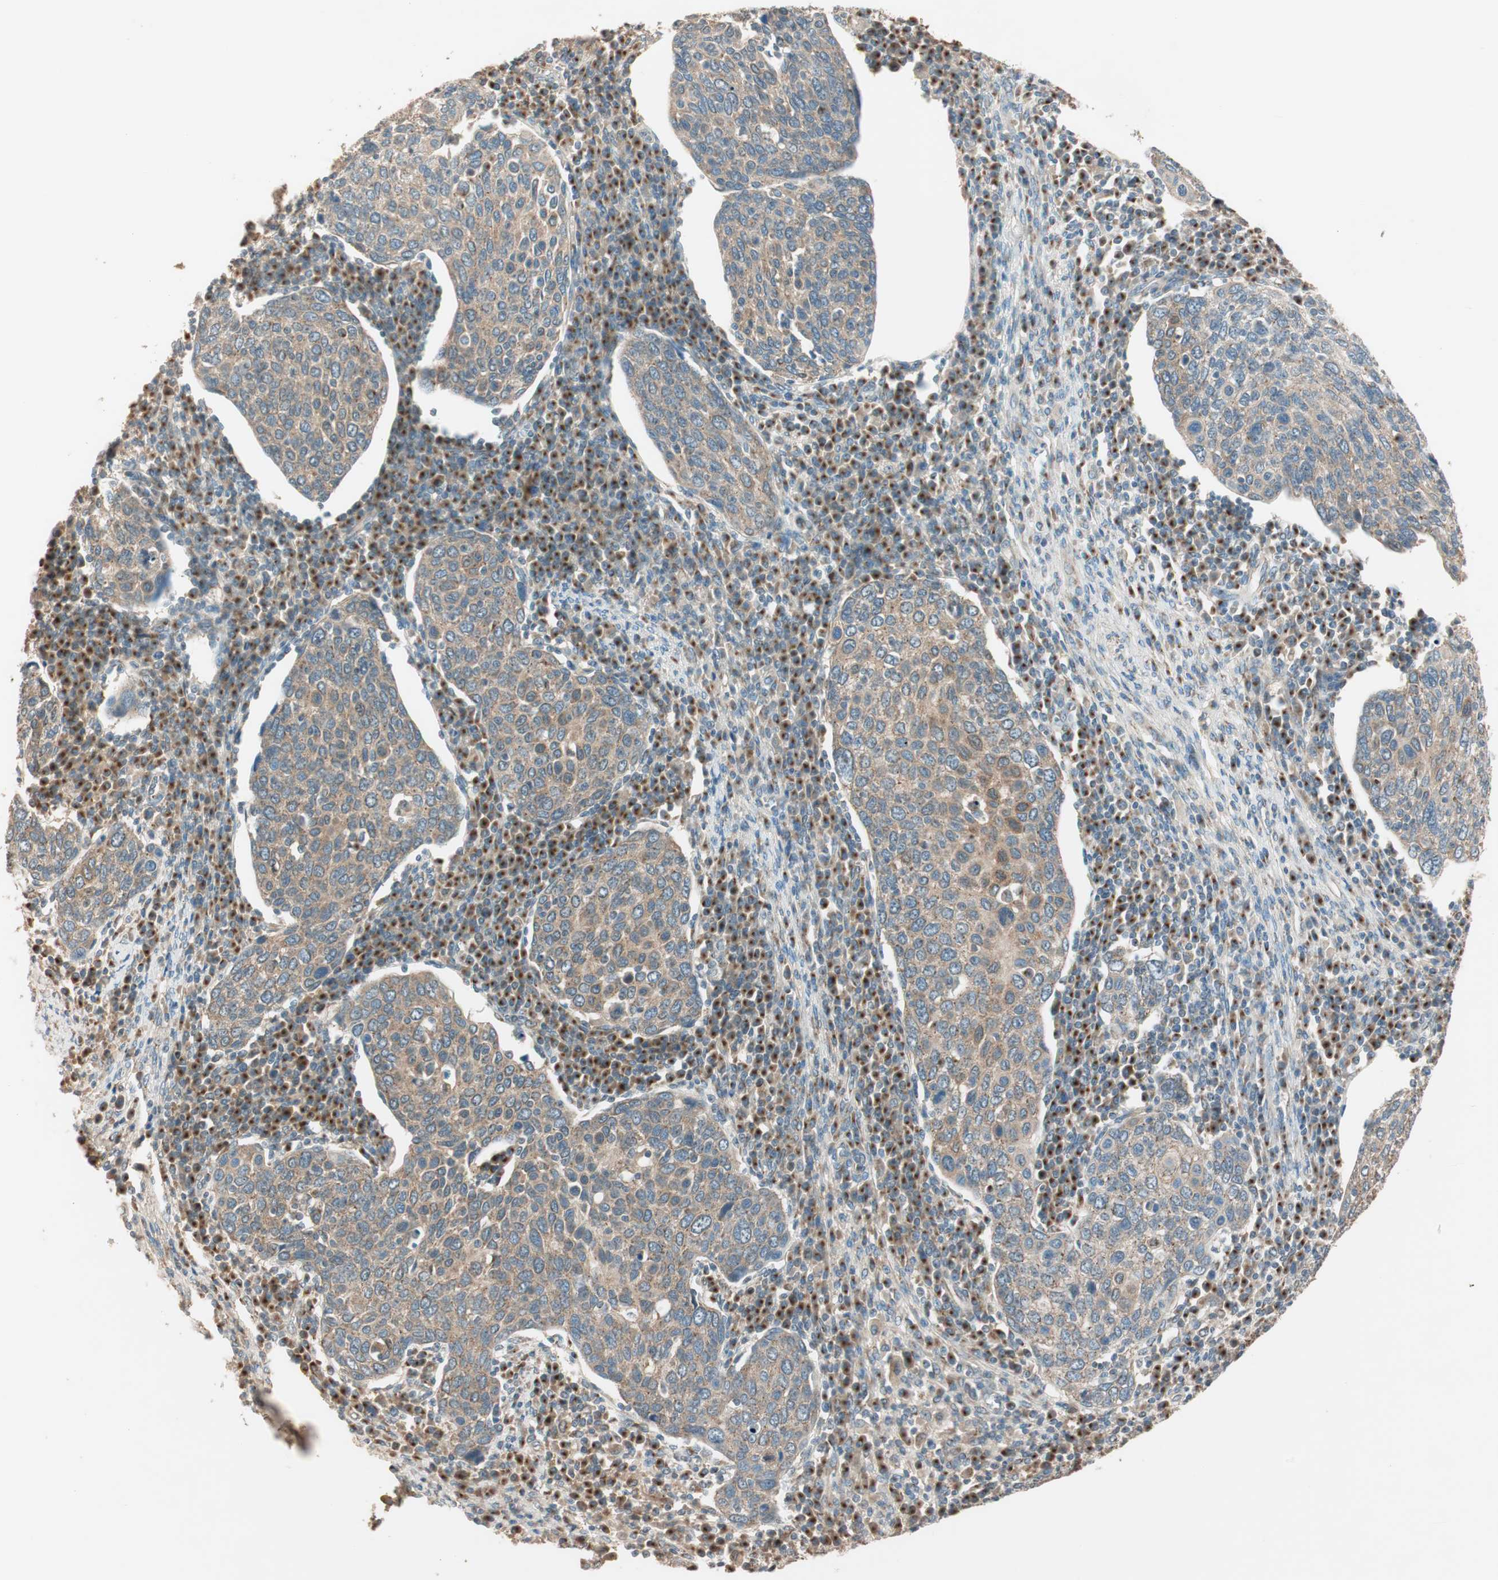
{"staining": {"intensity": "moderate", "quantity": ">75%", "location": "cytoplasmic/membranous"}, "tissue": "cervical cancer", "cell_type": "Tumor cells", "image_type": "cancer", "snomed": [{"axis": "morphology", "description": "Squamous cell carcinoma, NOS"}, {"axis": "topography", "description": "Cervix"}], "caption": "Brown immunohistochemical staining in human cervical cancer reveals moderate cytoplasmic/membranous expression in approximately >75% of tumor cells. (brown staining indicates protein expression, while blue staining denotes nuclei).", "gene": "SEC16A", "patient": {"sex": "female", "age": 40}}